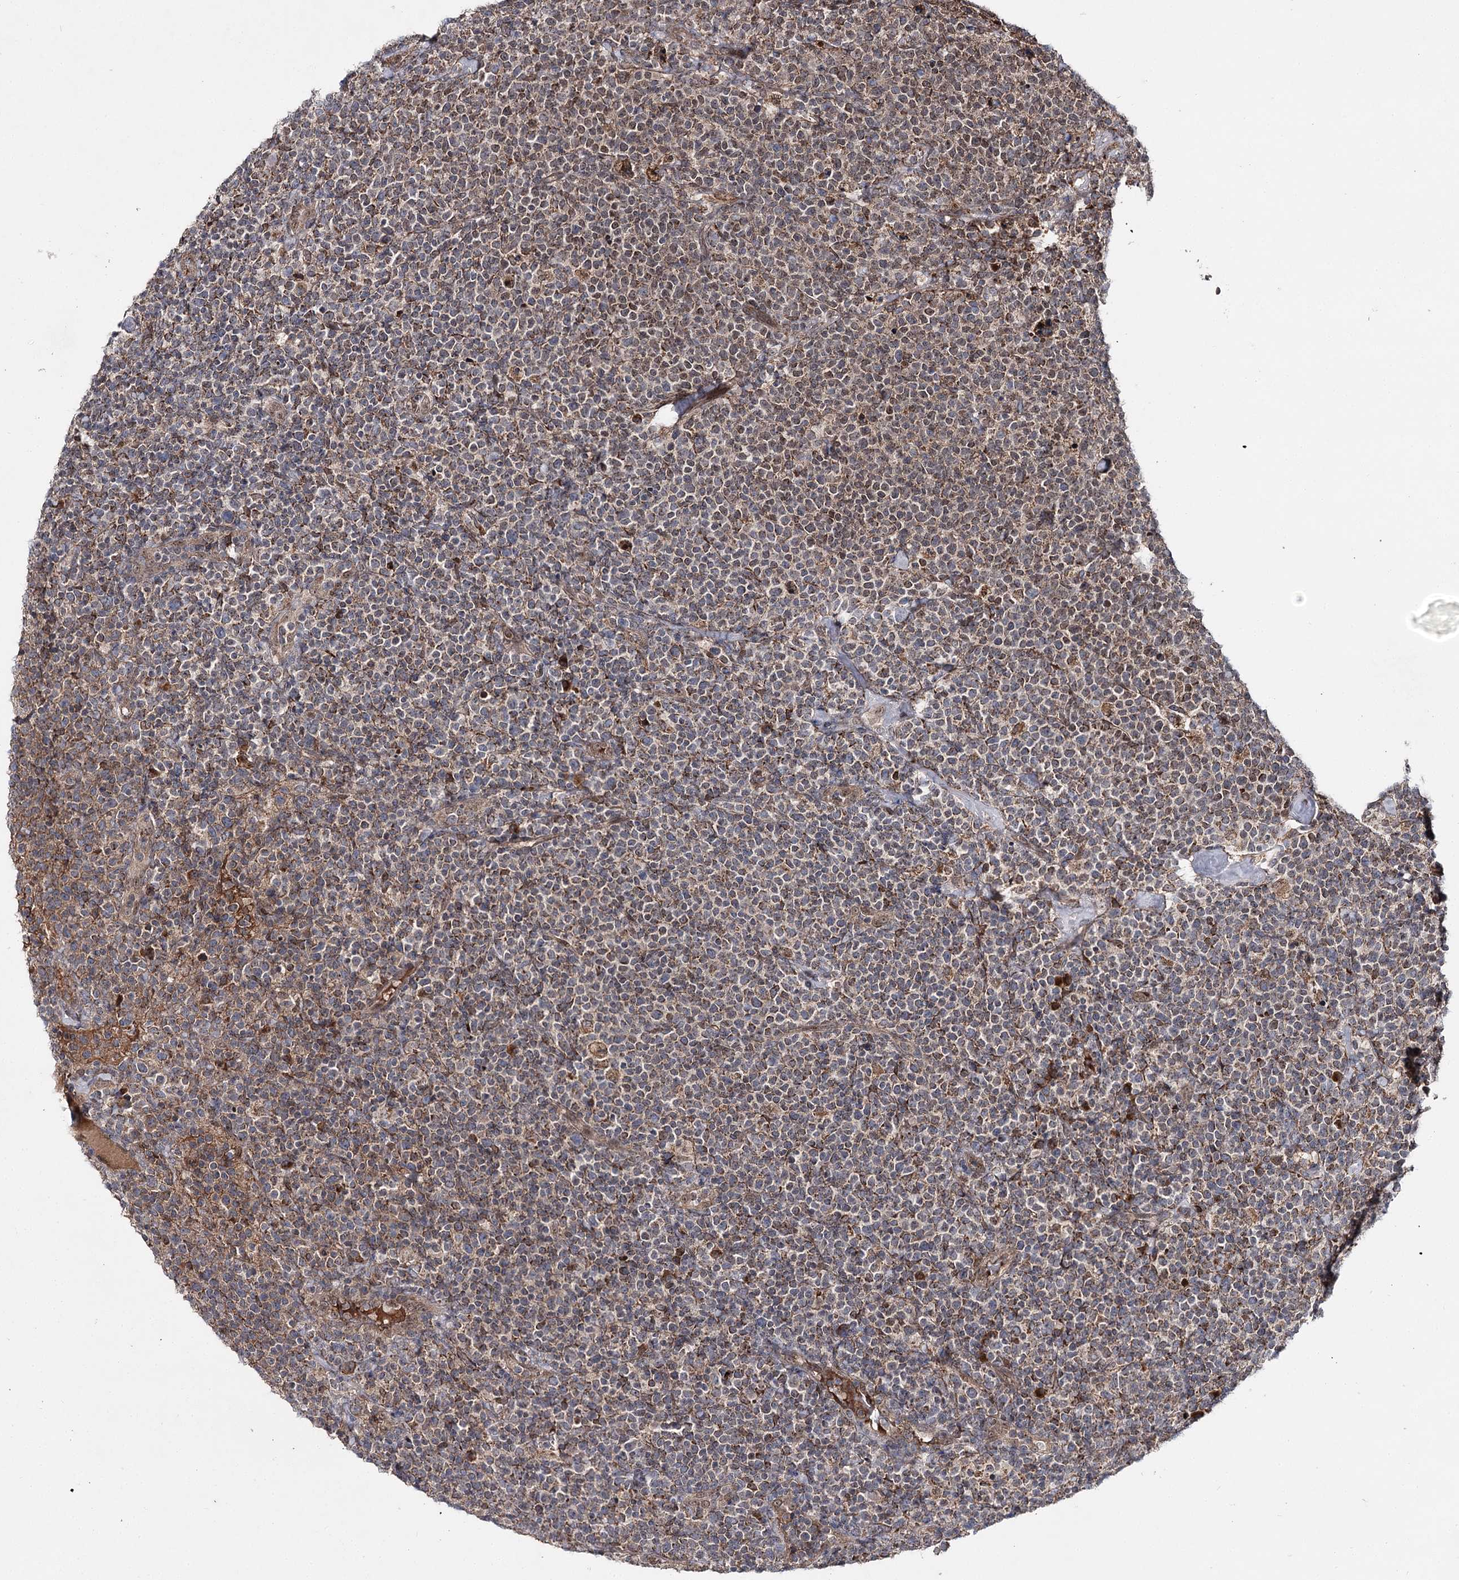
{"staining": {"intensity": "weak", "quantity": "25%-75%", "location": "cytoplasmic/membranous"}, "tissue": "lymphoma", "cell_type": "Tumor cells", "image_type": "cancer", "snomed": [{"axis": "morphology", "description": "Malignant lymphoma, non-Hodgkin's type, High grade"}, {"axis": "topography", "description": "Lymph node"}], "caption": "This micrograph reveals high-grade malignant lymphoma, non-Hodgkin's type stained with IHC to label a protein in brown. The cytoplasmic/membranous of tumor cells show weak positivity for the protein. Nuclei are counter-stained blue.", "gene": "MSANTD2", "patient": {"sex": "male", "age": 61}}